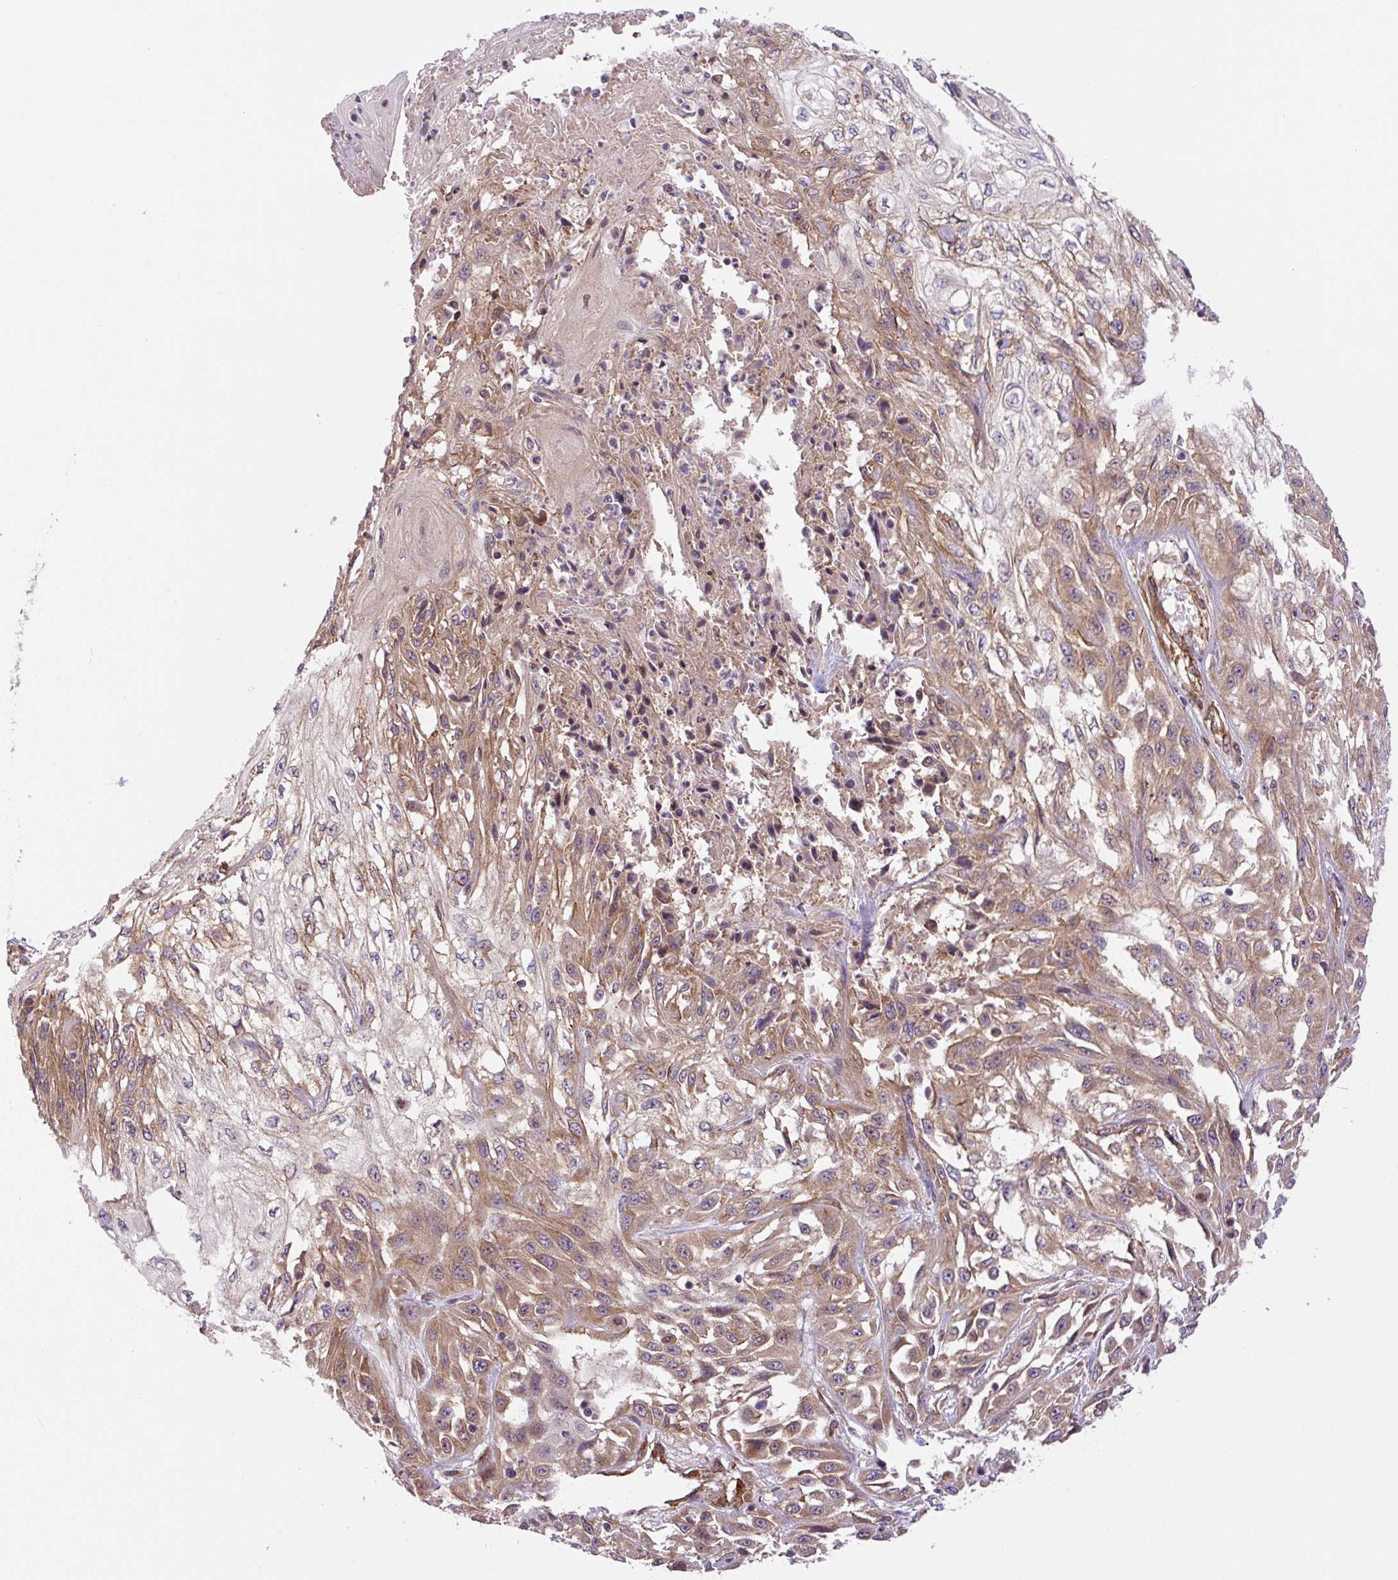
{"staining": {"intensity": "moderate", "quantity": "25%-75%", "location": "cytoplasmic/membranous"}, "tissue": "skin cancer", "cell_type": "Tumor cells", "image_type": "cancer", "snomed": [{"axis": "morphology", "description": "Squamous cell carcinoma, NOS"}, {"axis": "morphology", "description": "Squamous cell carcinoma, metastatic, NOS"}, {"axis": "topography", "description": "Skin"}, {"axis": "topography", "description": "Lymph node"}], "caption": "Skin metastatic squamous cell carcinoma stained with a brown dye demonstrates moderate cytoplasmic/membranous positive positivity in approximately 25%-75% of tumor cells.", "gene": "SEPTIN10", "patient": {"sex": "male", "age": 75}}